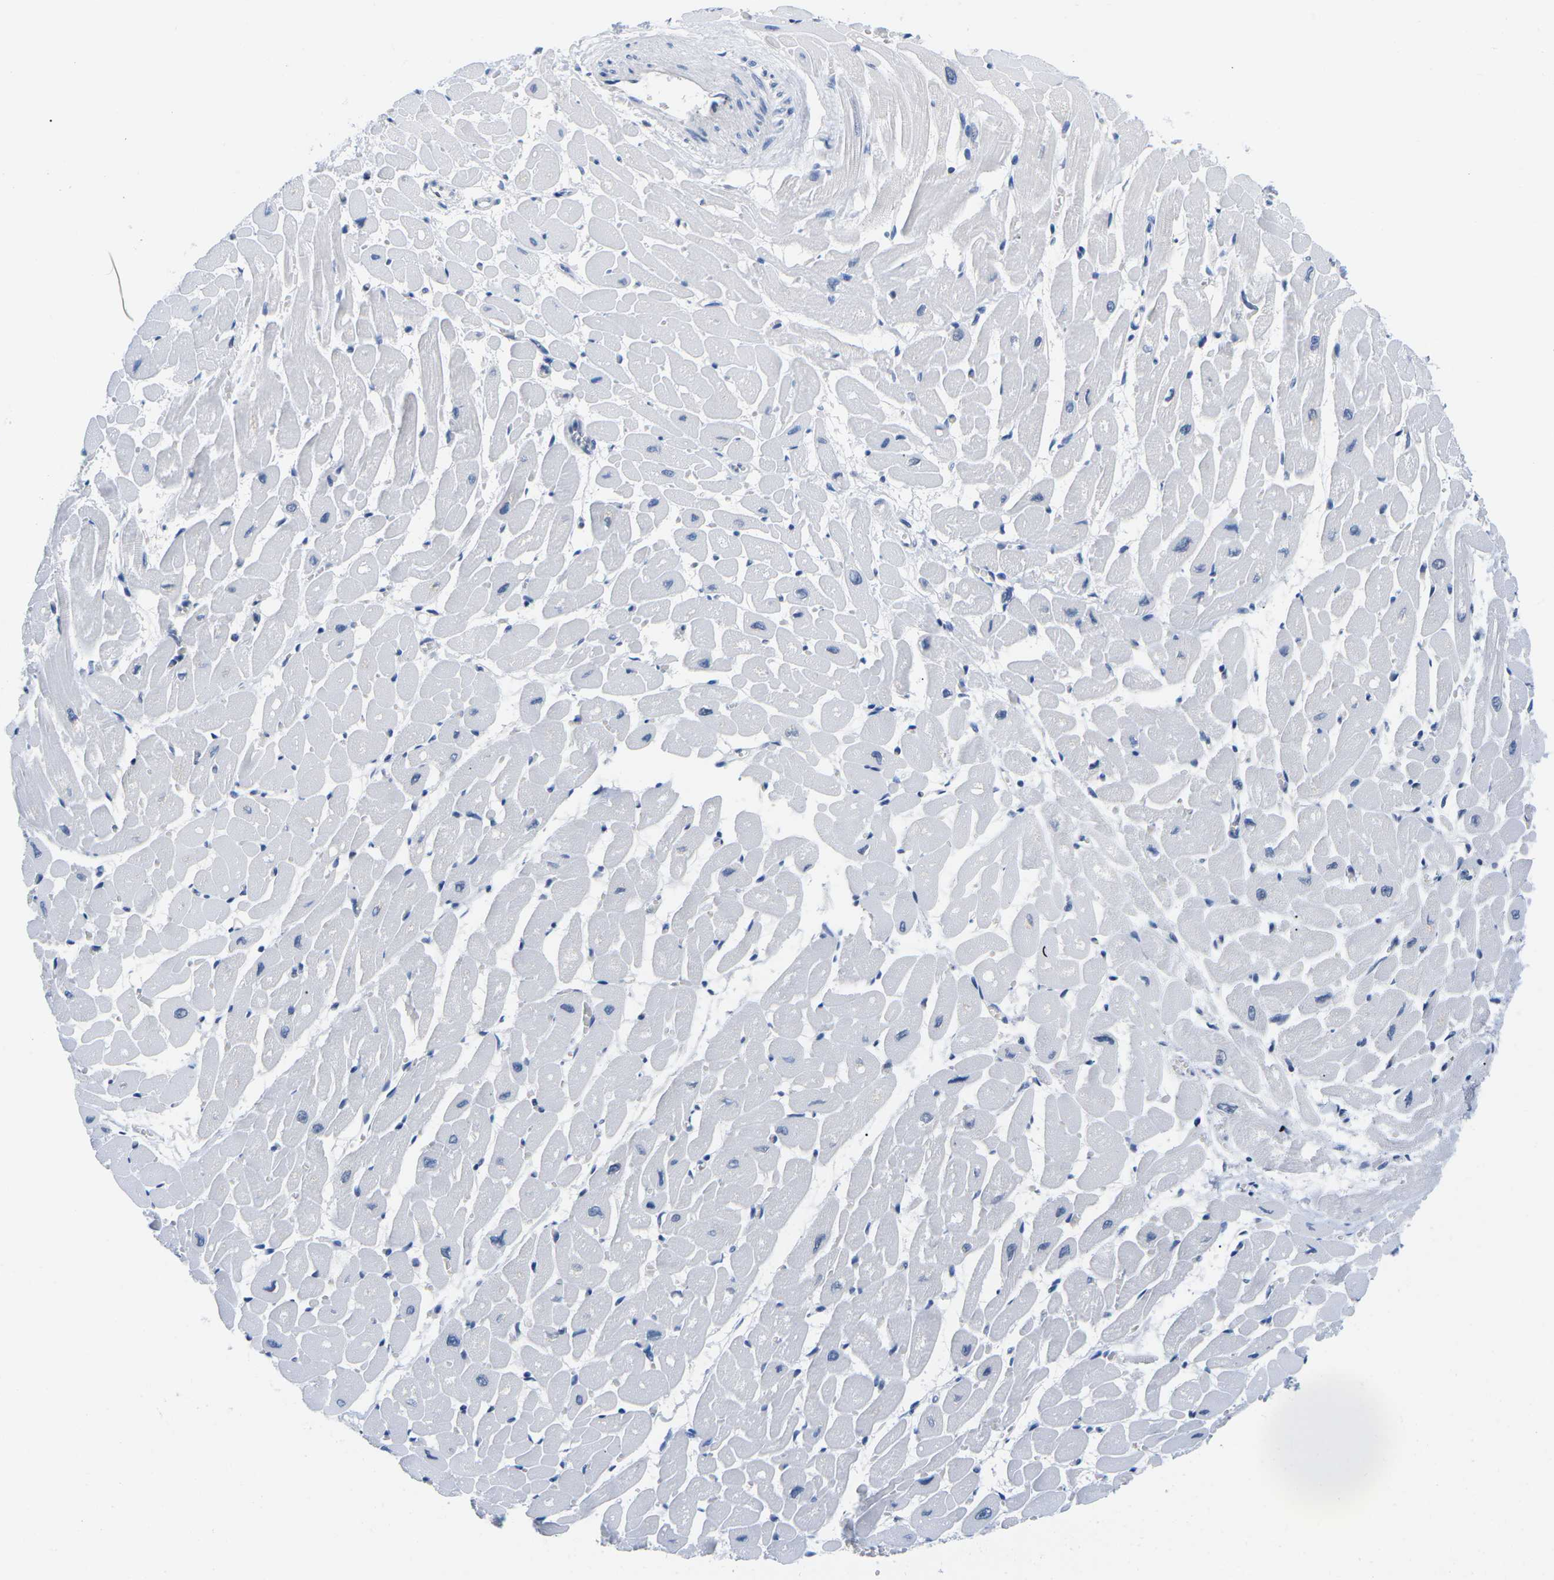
{"staining": {"intensity": "negative", "quantity": "none", "location": "none"}, "tissue": "heart muscle", "cell_type": "Cardiomyocytes", "image_type": "normal", "snomed": [{"axis": "morphology", "description": "Normal tissue, NOS"}, {"axis": "topography", "description": "Heart"}], "caption": "A high-resolution photomicrograph shows IHC staining of benign heart muscle, which exhibits no significant staining in cardiomyocytes. (DAB immunohistochemistry, high magnification).", "gene": "UBA7", "patient": {"sex": "male", "age": 45}}